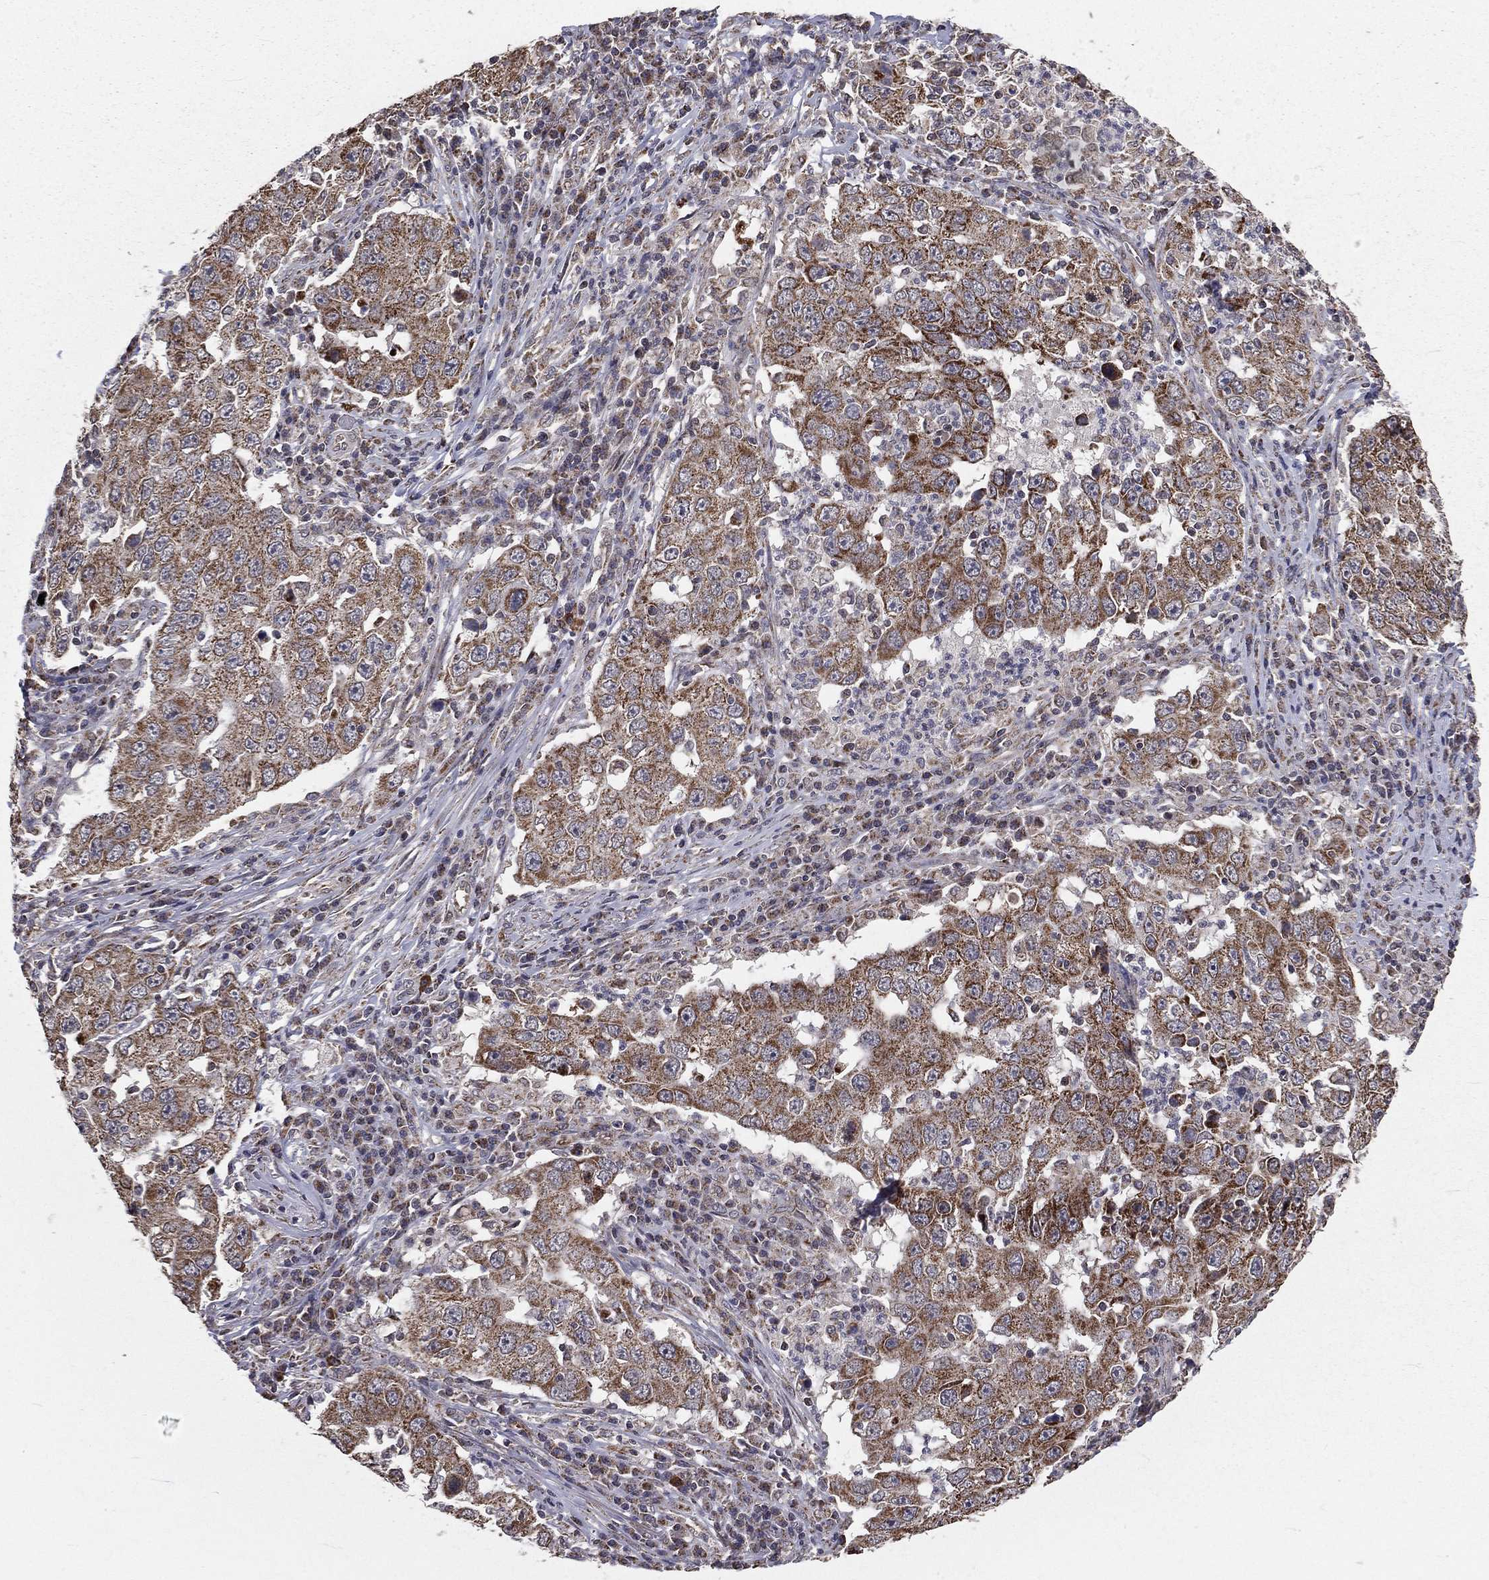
{"staining": {"intensity": "moderate", "quantity": ">75%", "location": "cytoplasmic/membranous"}, "tissue": "lung cancer", "cell_type": "Tumor cells", "image_type": "cancer", "snomed": [{"axis": "morphology", "description": "Adenocarcinoma, NOS"}, {"axis": "topography", "description": "Lung"}], "caption": "This micrograph exhibits lung cancer stained with immunohistochemistry (IHC) to label a protein in brown. The cytoplasmic/membranous of tumor cells show moderate positivity for the protein. Nuclei are counter-stained blue.", "gene": "MRPL46", "patient": {"sex": "male", "age": 73}}